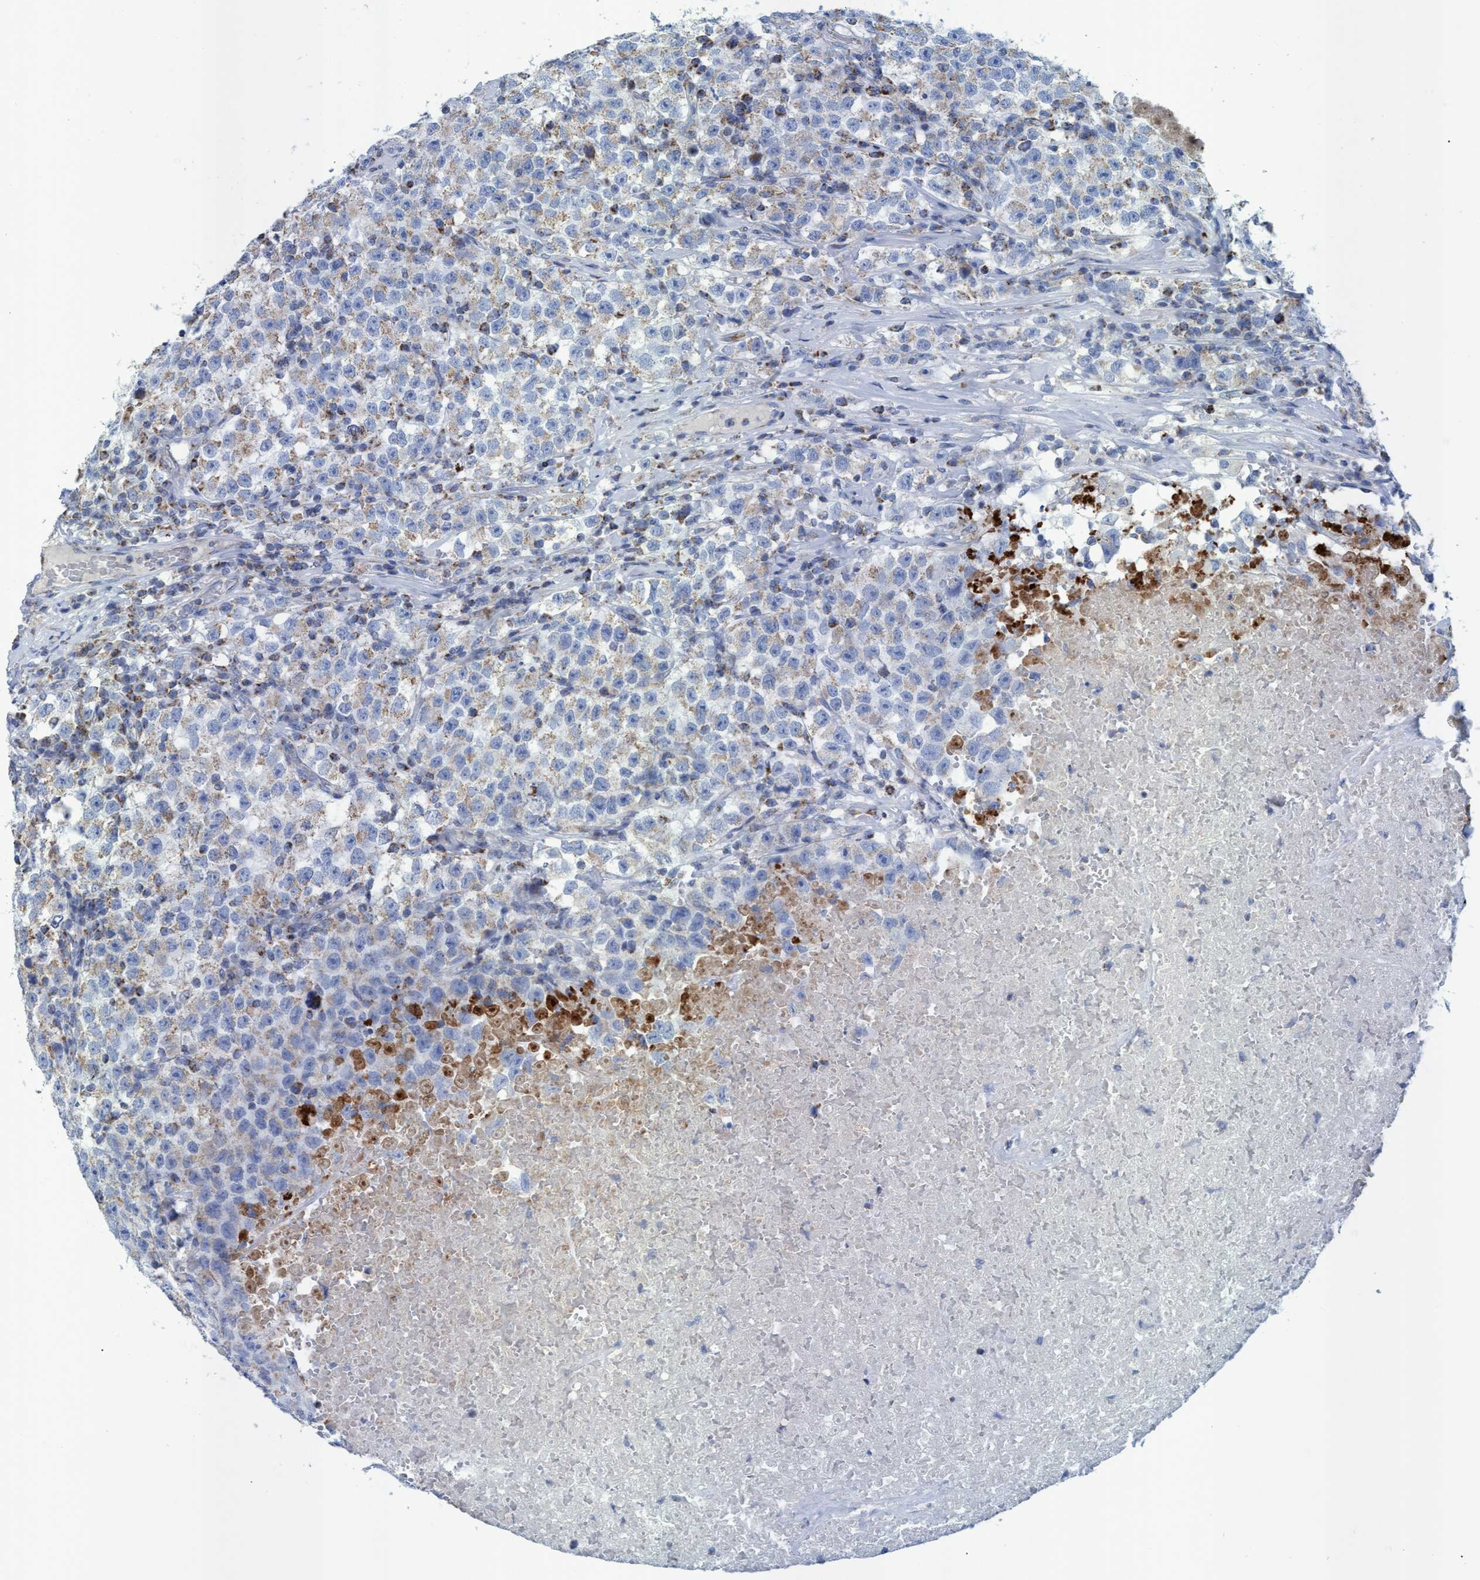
{"staining": {"intensity": "moderate", "quantity": ">75%", "location": "cytoplasmic/membranous"}, "tissue": "testis cancer", "cell_type": "Tumor cells", "image_type": "cancer", "snomed": [{"axis": "morphology", "description": "Seminoma, NOS"}, {"axis": "topography", "description": "Testis"}], "caption": "Protein analysis of seminoma (testis) tissue shows moderate cytoplasmic/membranous expression in about >75% of tumor cells.", "gene": "GGA3", "patient": {"sex": "male", "age": 22}}